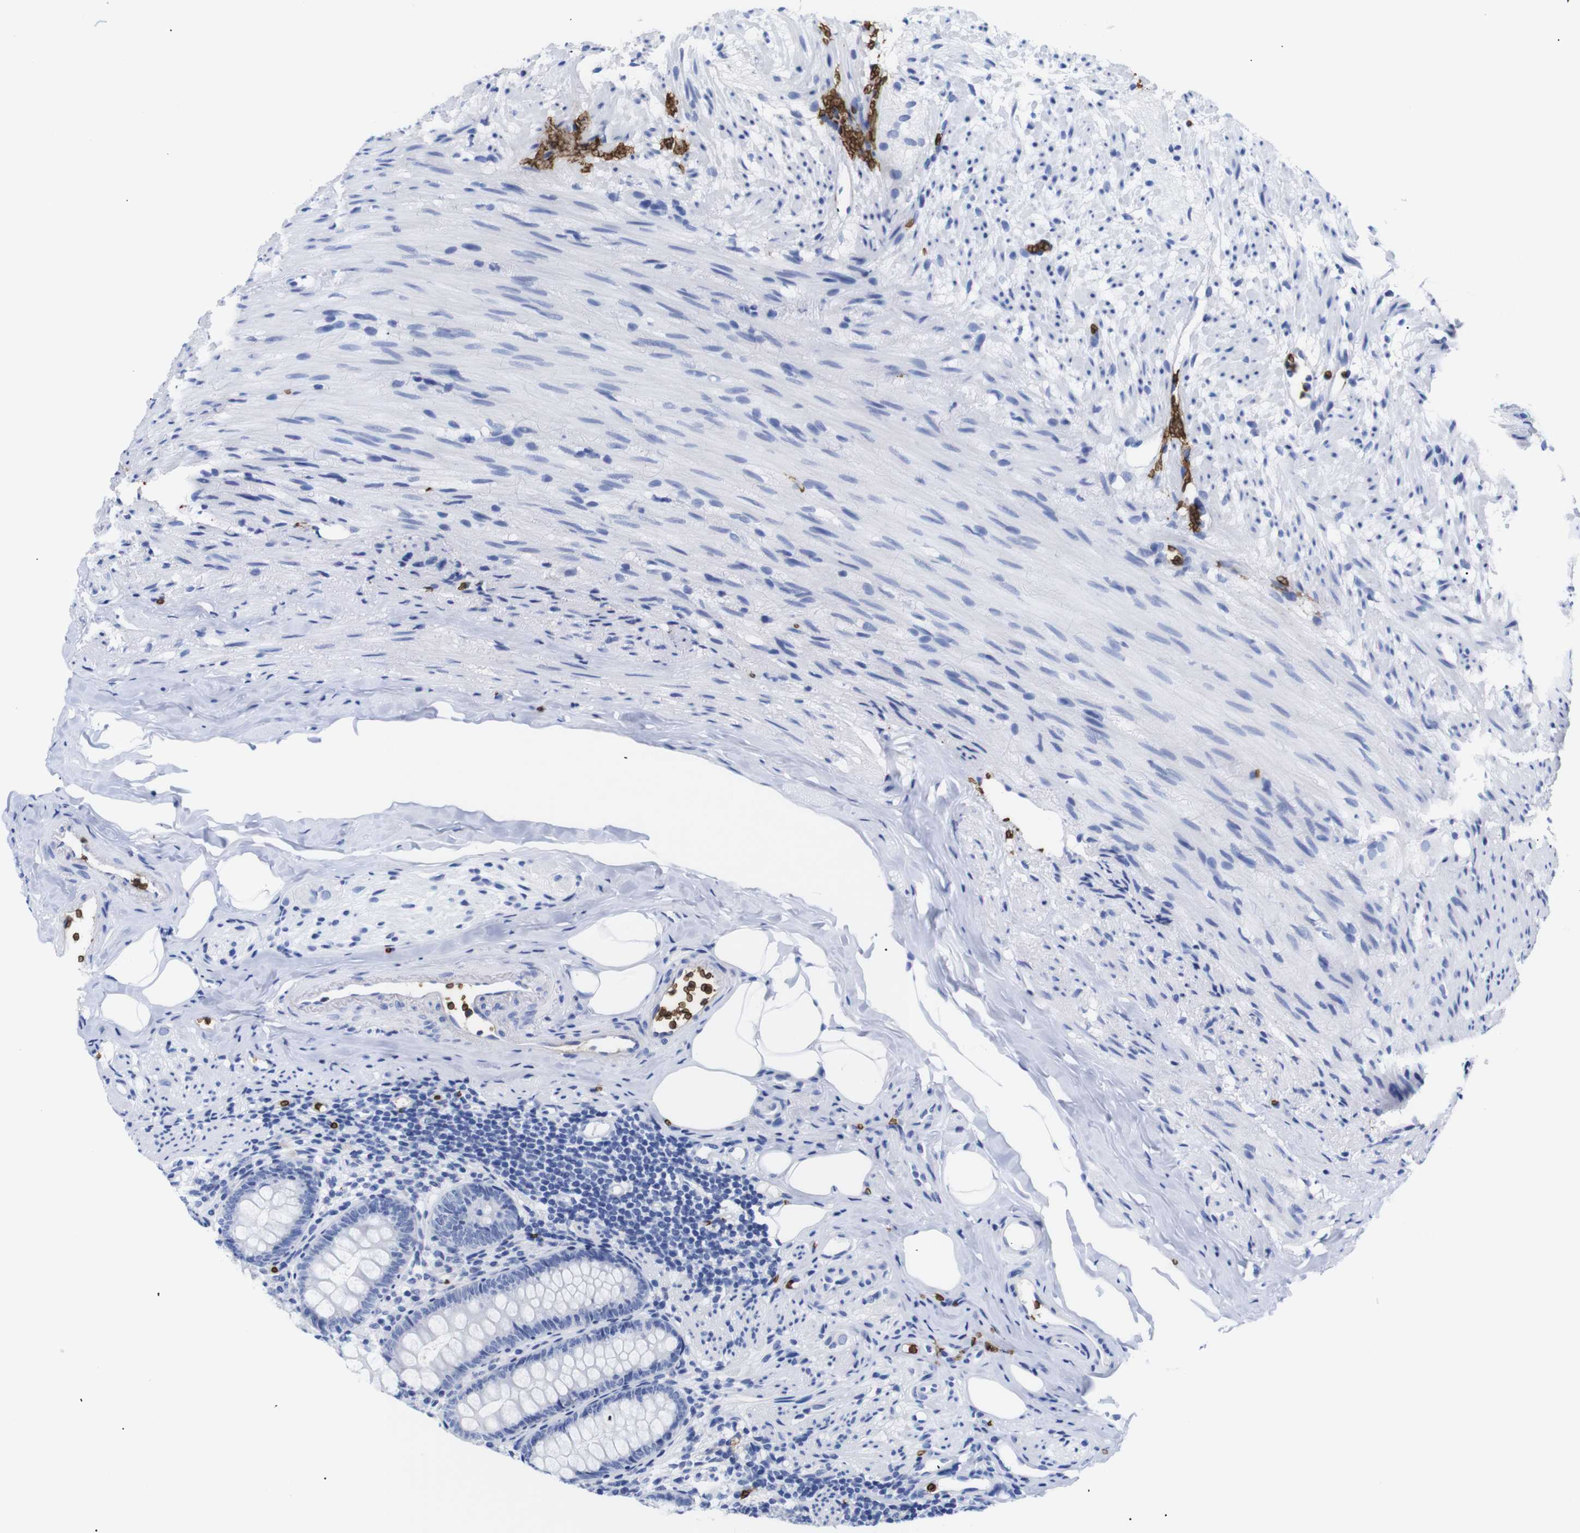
{"staining": {"intensity": "negative", "quantity": "none", "location": "none"}, "tissue": "appendix", "cell_type": "Glandular cells", "image_type": "normal", "snomed": [{"axis": "morphology", "description": "Normal tissue, NOS"}, {"axis": "topography", "description": "Appendix"}], "caption": "The immunohistochemistry (IHC) image has no significant expression in glandular cells of appendix.", "gene": "S1PR2", "patient": {"sex": "female", "age": 77}}